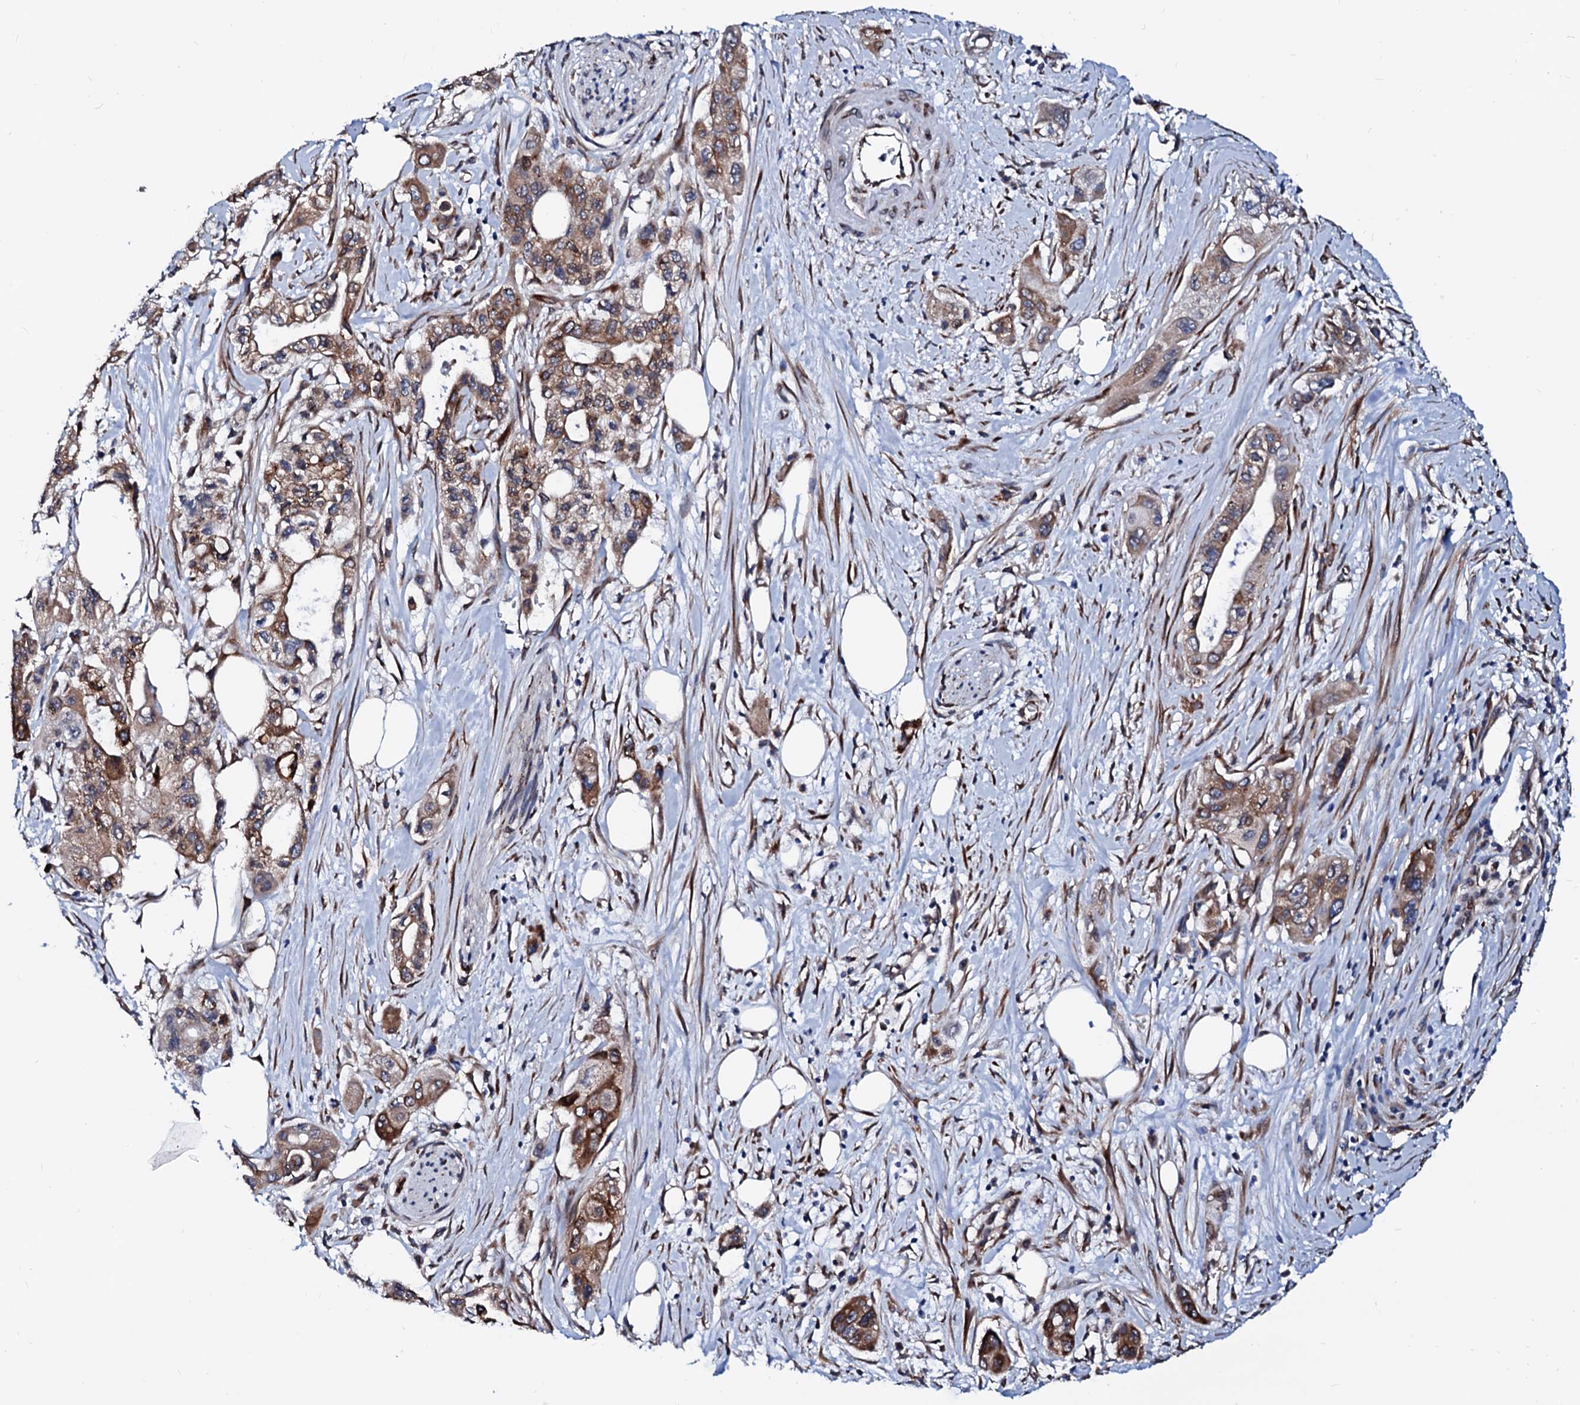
{"staining": {"intensity": "moderate", "quantity": ">75%", "location": "cytoplasmic/membranous"}, "tissue": "pancreatic cancer", "cell_type": "Tumor cells", "image_type": "cancer", "snomed": [{"axis": "morphology", "description": "Adenocarcinoma, NOS"}, {"axis": "topography", "description": "Pancreas"}], "caption": "Human pancreatic cancer (adenocarcinoma) stained for a protein (brown) displays moderate cytoplasmic/membranous positive expression in approximately >75% of tumor cells.", "gene": "TMCO3", "patient": {"sex": "male", "age": 75}}